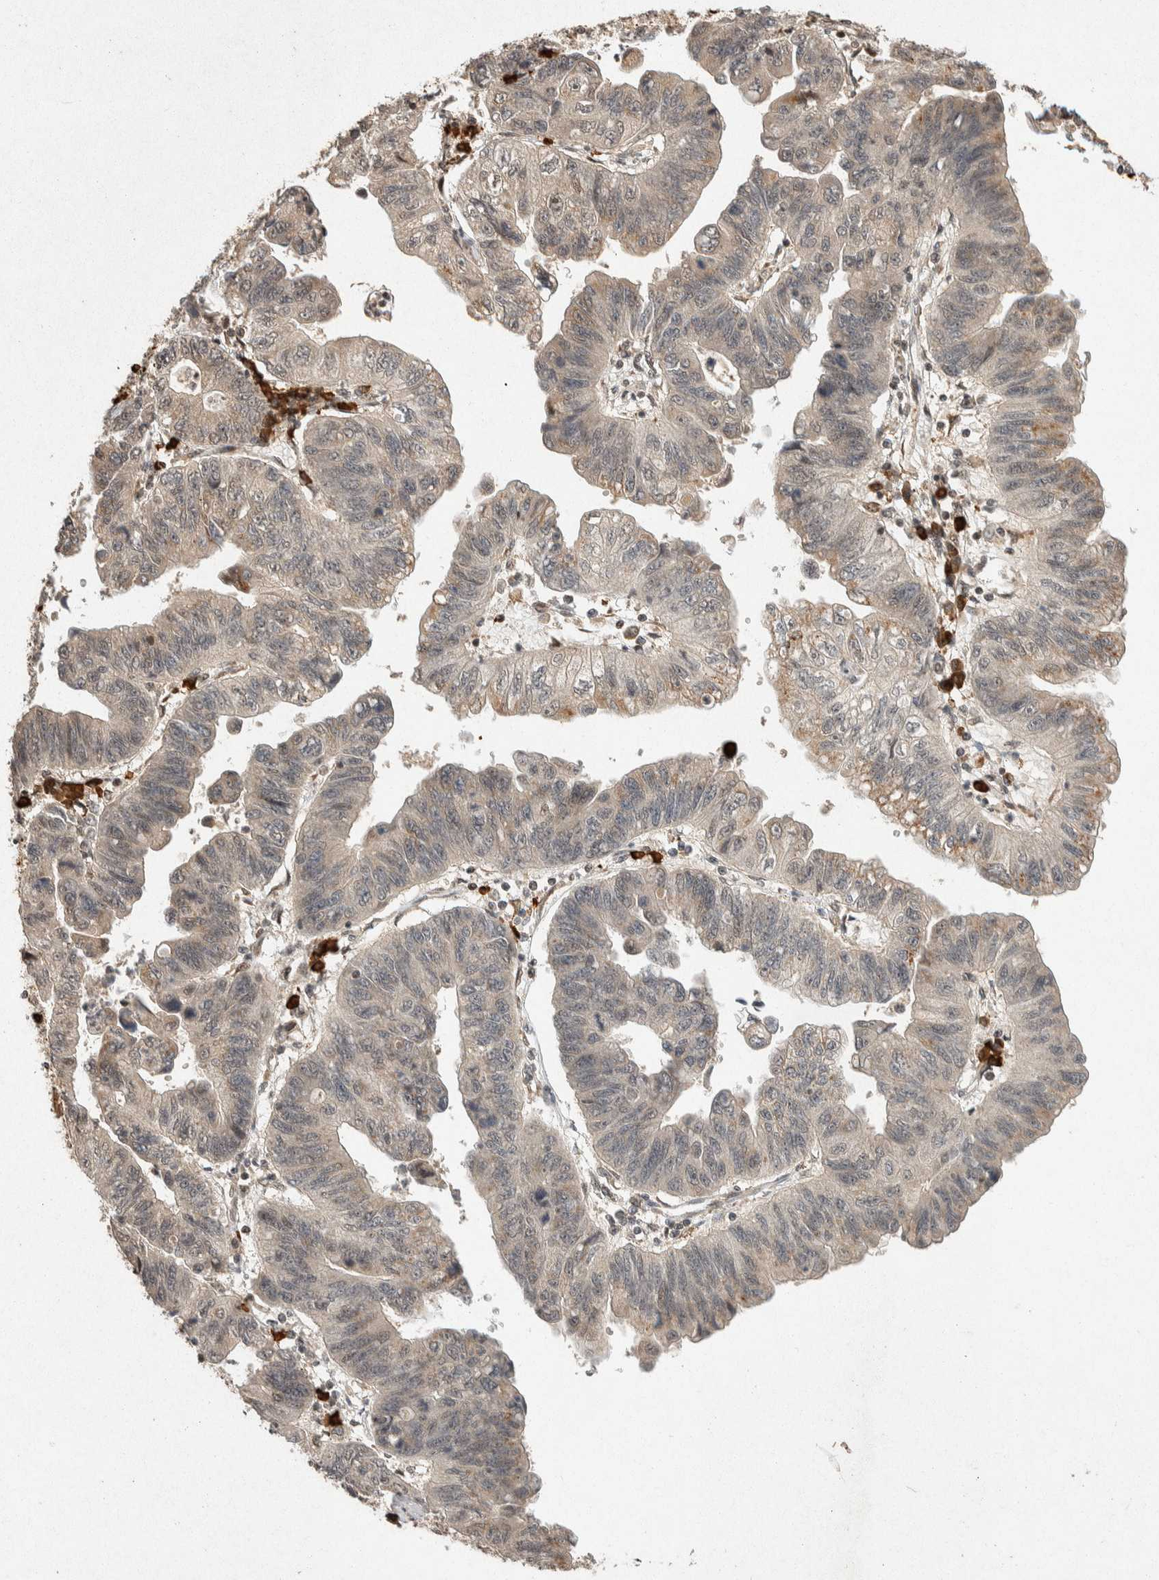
{"staining": {"intensity": "weak", "quantity": "25%-75%", "location": "cytoplasmic/membranous"}, "tissue": "stomach cancer", "cell_type": "Tumor cells", "image_type": "cancer", "snomed": [{"axis": "morphology", "description": "Adenocarcinoma, NOS"}, {"axis": "topography", "description": "Stomach"}], "caption": "Immunohistochemistry of adenocarcinoma (stomach) shows low levels of weak cytoplasmic/membranous expression in approximately 25%-75% of tumor cells.", "gene": "TOR1B", "patient": {"sex": "male", "age": 59}}